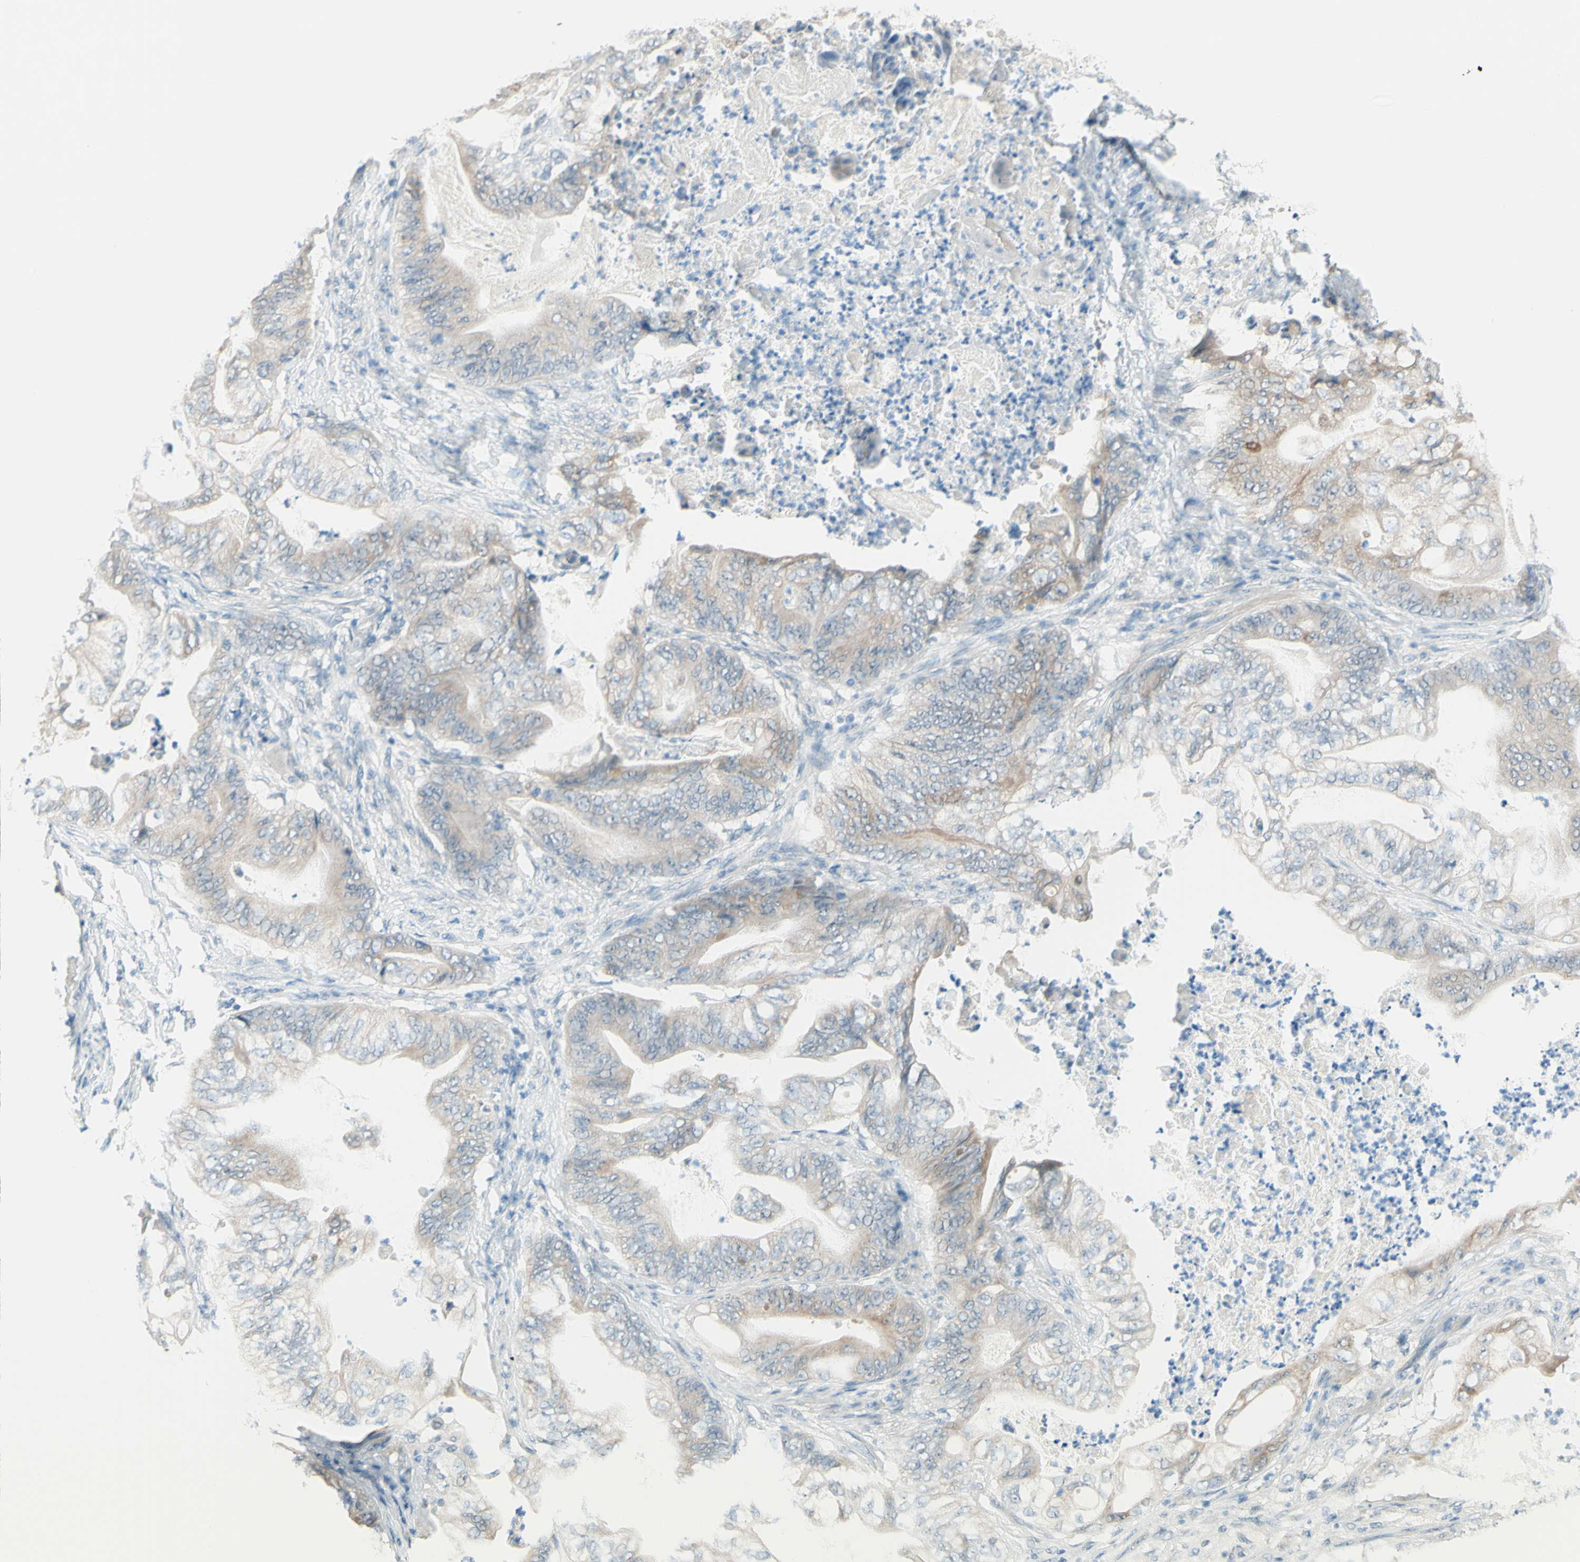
{"staining": {"intensity": "weak", "quantity": "25%-75%", "location": "cytoplasmic/membranous"}, "tissue": "stomach cancer", "cell_type": "Tumor cells", "image_type": "cancer", "snomed": [{"axis": "morphology", "description": "Adenocarcinoma, NOS"}, {"axis": "topography", "description": "Stomach"}], "caption": "Immunohistochemical staining of adenocarcinoma (stomach) shows weak cytoplasmic/membranous protein positivity in about 25%-75% of tumor cells.", "gene": "JPH1", "patient": {"sex": "female", "age": 73}}